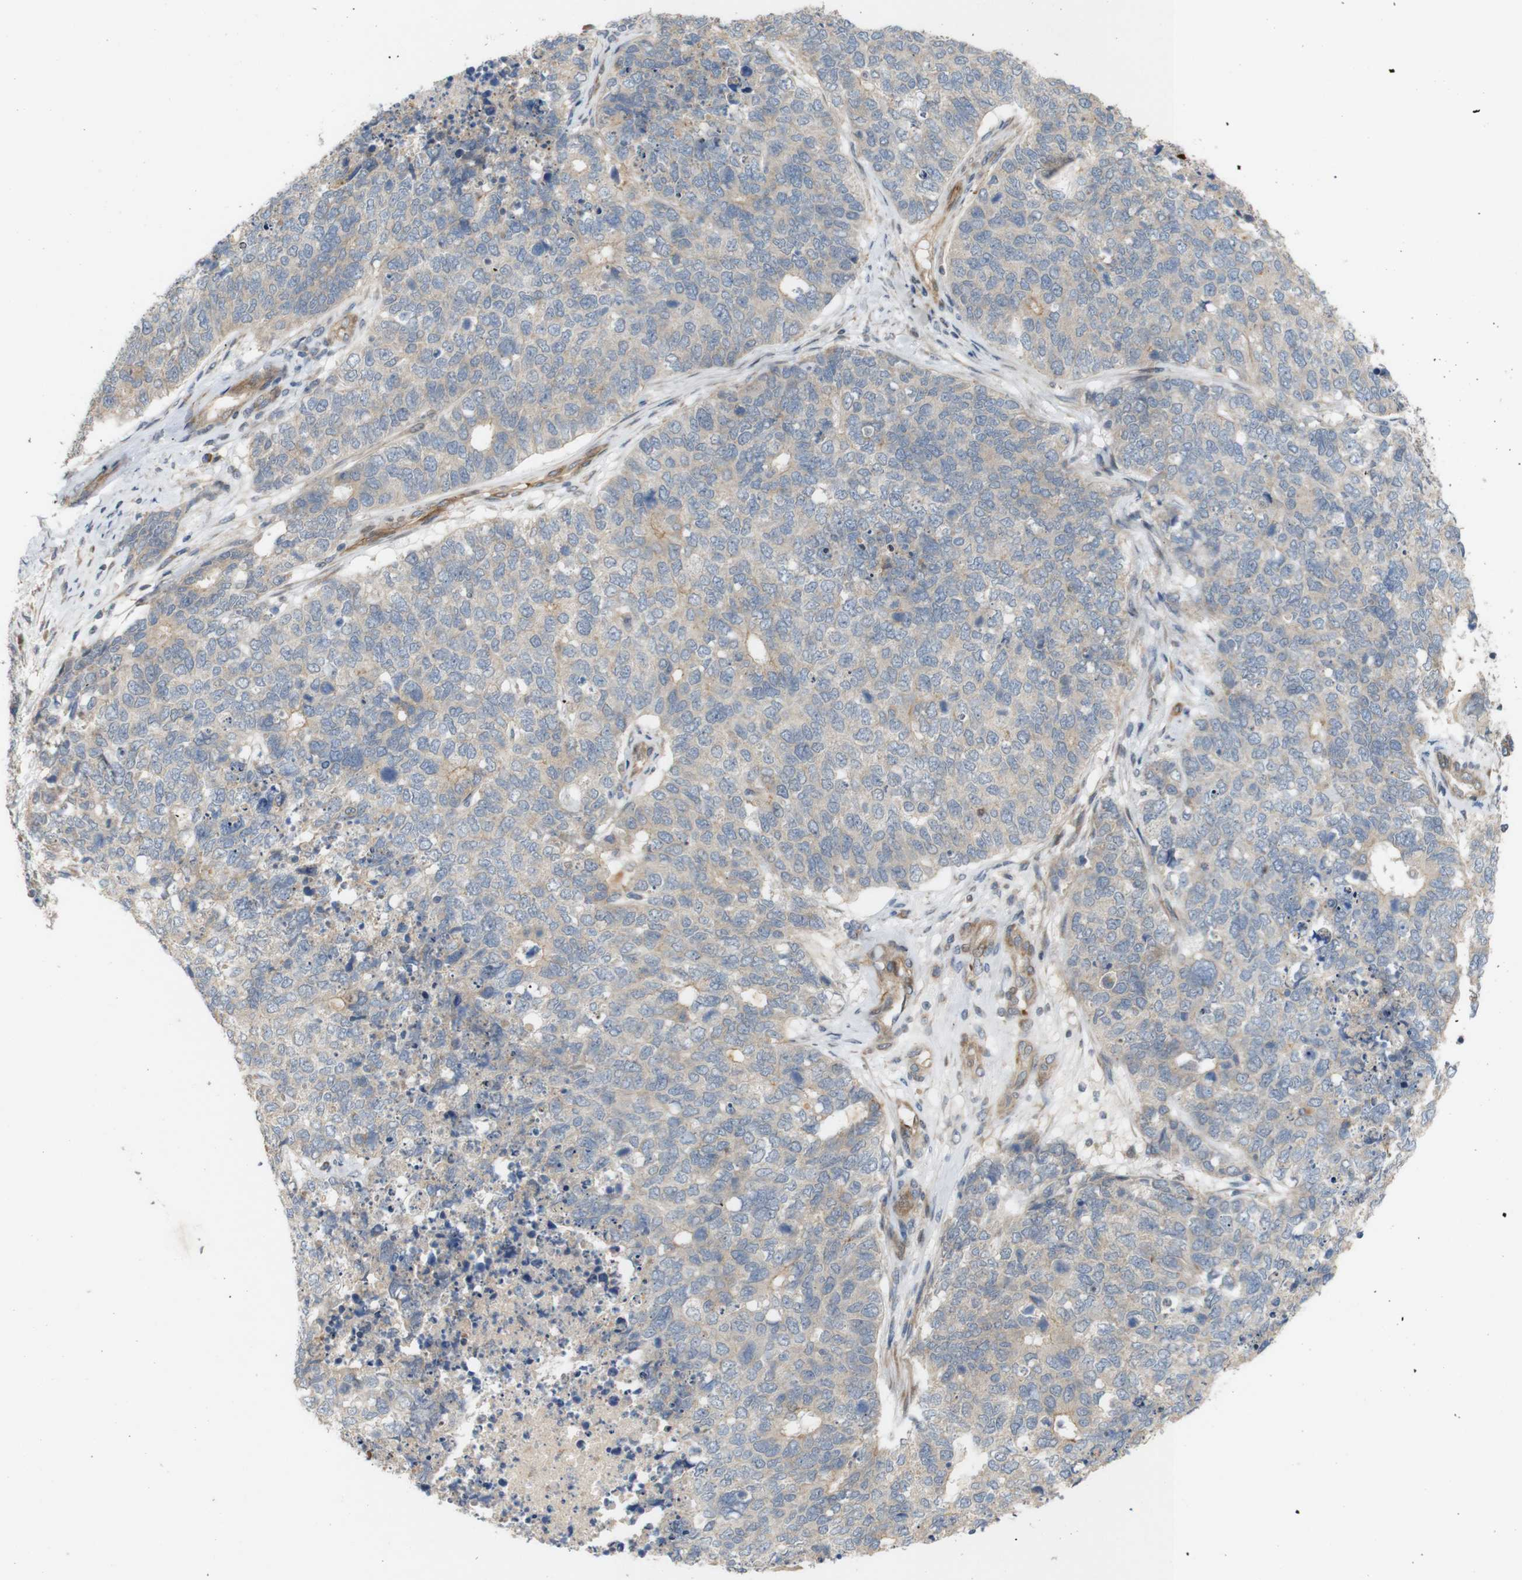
{"staining": {"intensity": "weak", "quantity": ">75%", "location": "cytoplasmic/membranous"}, "tissue": "cervical cancer", "cell_type": "Tumor cells", "image_type": "cancer", "snomed": [{"axis": "morphology", "description": "Squamous cell carcinoma, NOS"}, {"axis": "topography", "description": "Cervix"}], "caption": "Cervical cancer stained with a brown dye reveals weak cytoplasmic/membranous positive expression in about >75% of tumor cells.", "gene": "RPTOR", "patient": {"sex": "female", "age": 63}}